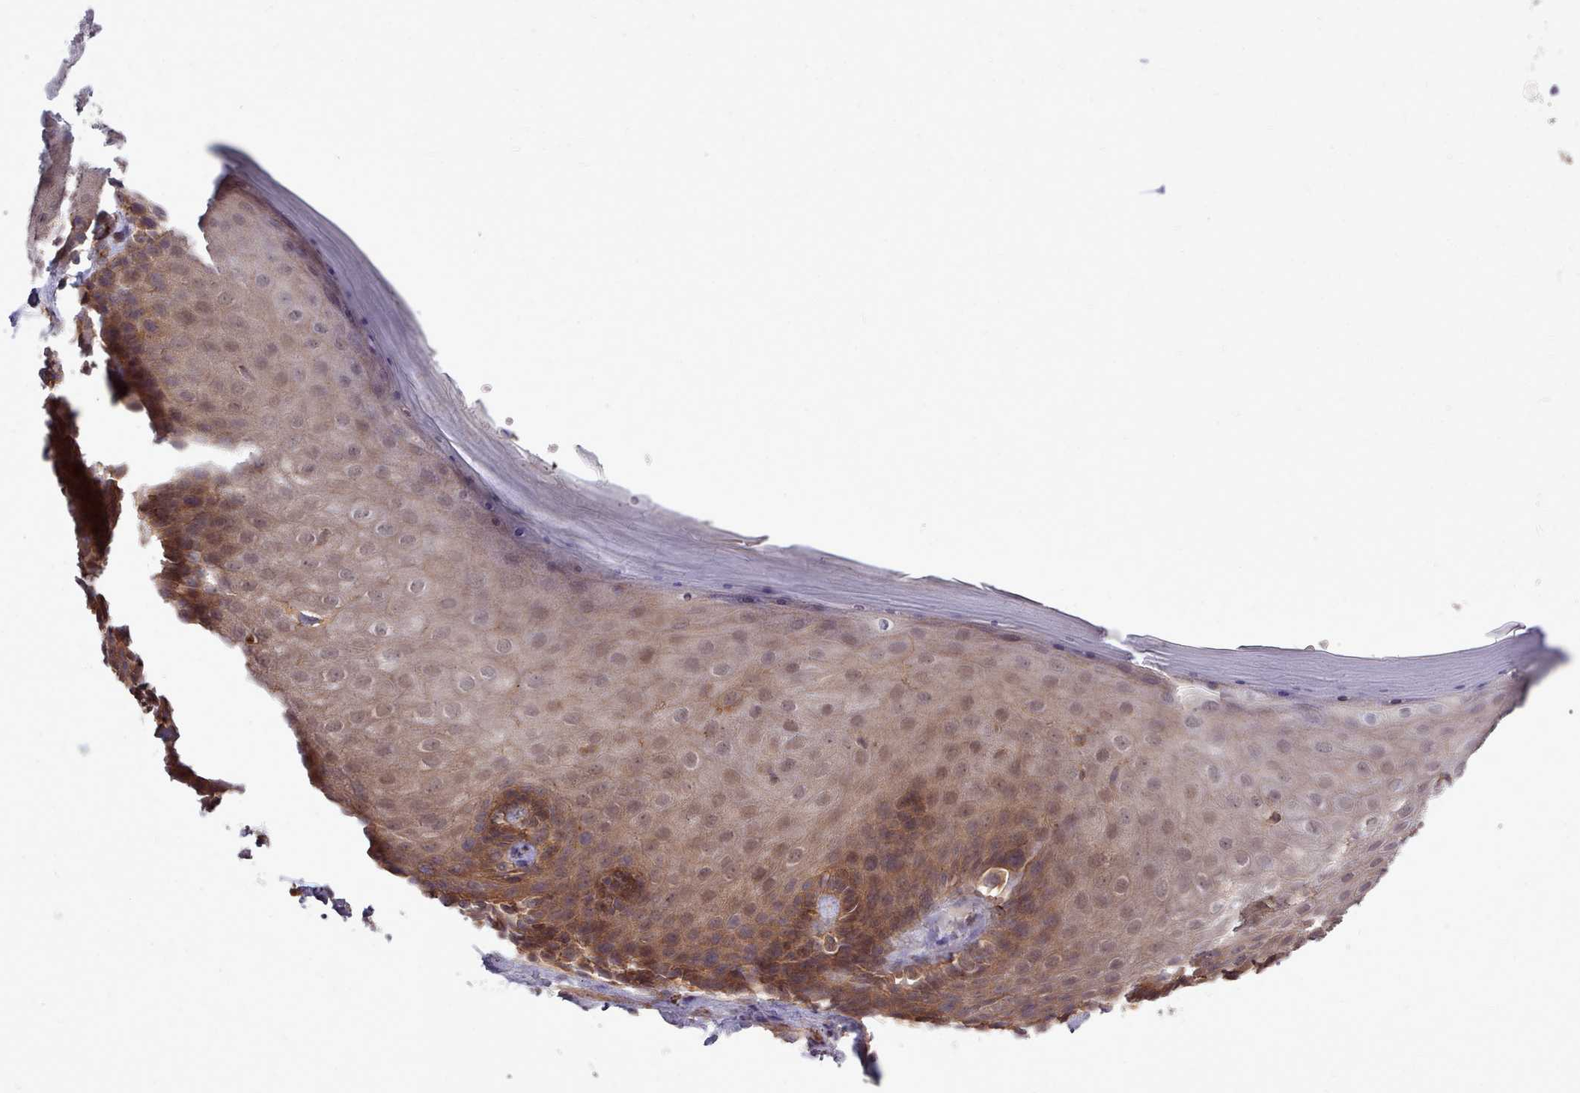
{"staining": {"intensity": "moderate", "quantity": ">75%", "location": "cytoplasmic/membranous"}, "tissue": "skin", "cell_type": "Epidermal cells", "image_type": "normal", "snomed": [{"axis": "morphology", "description": "Normal tissue, NOS"}, {"axis": "topography", "description": "Anal"}, {"axis": "topography", "description": "Peripheral nerve tissue"}], "caption": "Immunohistochemistry (IHC) (DAB (3,3'-diaminobenzidine)) staining of normal human skin shows moderate cytoplasmic/membranous protein staining in approximately >75% of epidermal cells.", "gene": "STUB1", "patient": {"sex": "male", "age": 53}}